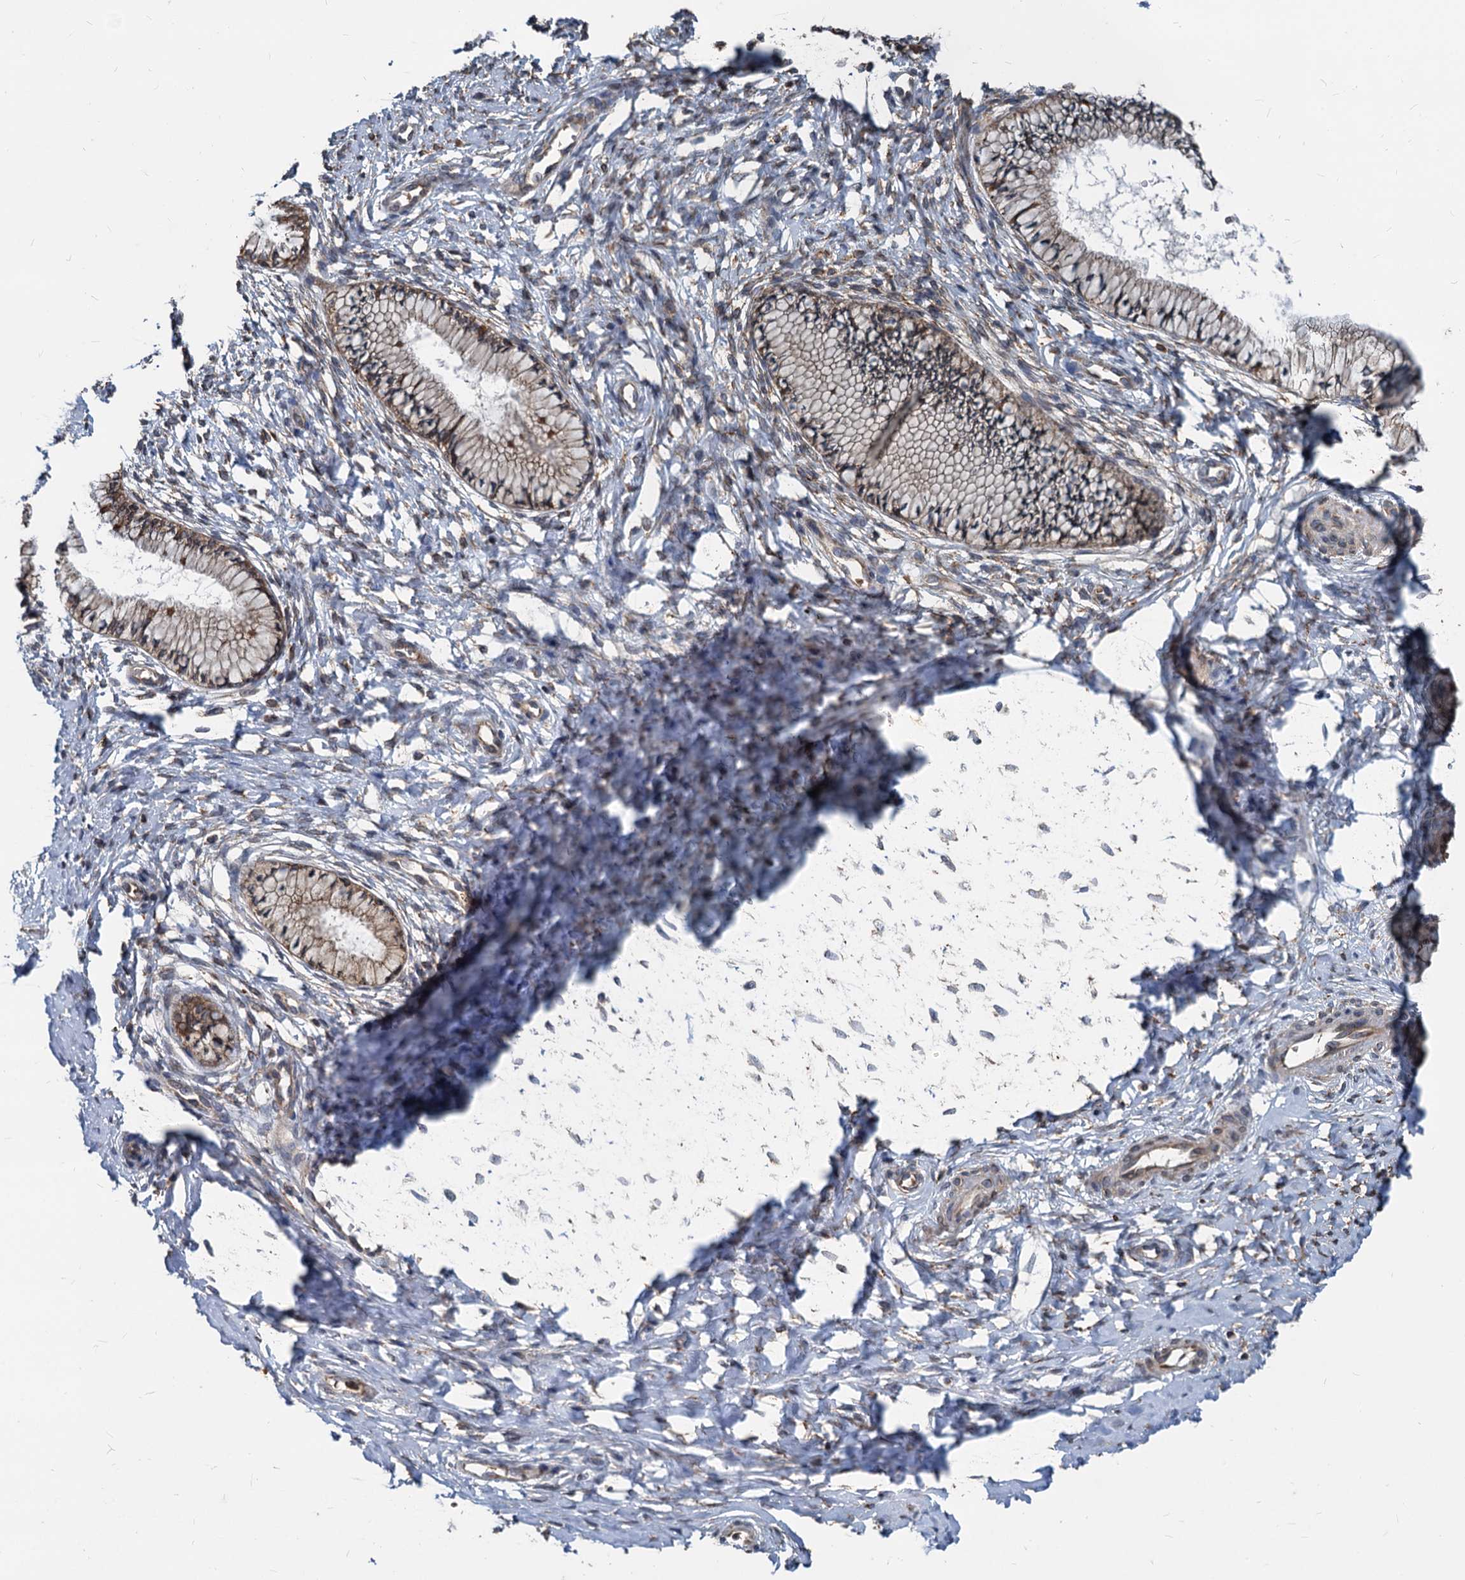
{"staining": {"intensity": "moderate", "quantity": ">75%", "location": "cytoplasmic/membranous"}, "tissue": "cervix", "cell_type": "Glandular cells", "image_type": "normal", "snomed": [{"axis": "morphology", "description": "Normal tissue, NOS"}, {"axis": "topography", "description": "Cervix"}], "caption": "DAB immunohistochemical staining of unremarkable human cervix demonstrates moderate cytoplasmic/membranous protein expression in about >75% of glandular cells. The staining was performed using DAB (3,3'-diaminobenzidine) to visualize the protein expression in brown, while the nuclei were stained in blue with hematoxylin (Magnification: 20x).", "gene": "STIM1", "patient": {"sex": "female", "age": 36}}